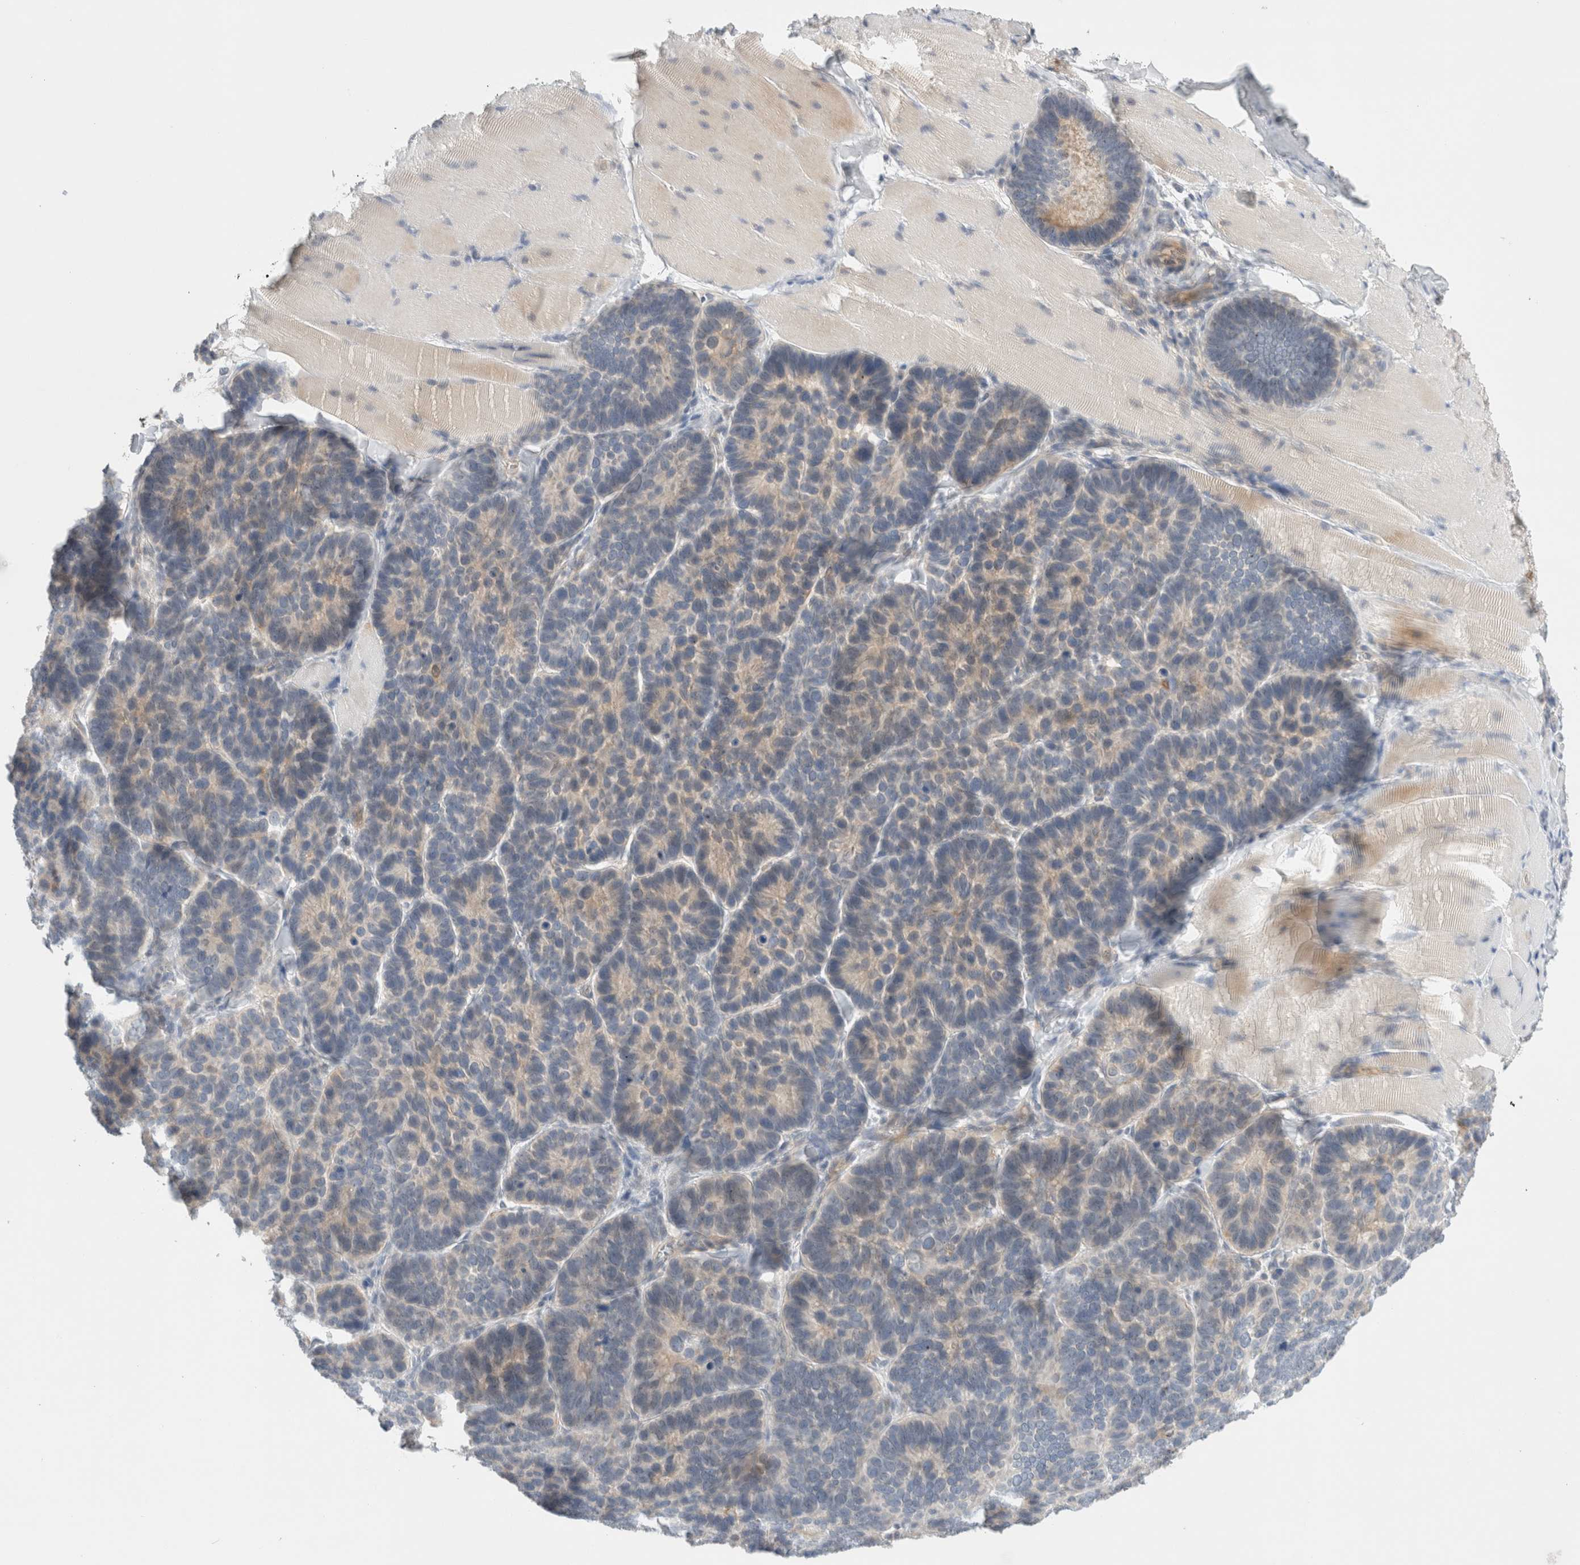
{"staining": {"intensity": "weak", "quantity": "<25%", "location": "cytoplasmic/membranous"}, "tissue": "skin cancer", "cell_type": "Tumor cells", "image_type": "cancer", "snomed": [{"axis": "morphology", "description": "Basal cell carcinoma"}, {"axis": "topography", "description": "Skin"}], "caption": "Immunohistochemistry (IHC) of human skin basal cell carcinoma demonstrates no expression in tumor cells.", "gene": "SDR16C5", "patient": {"sex": "male", "age": 62}}